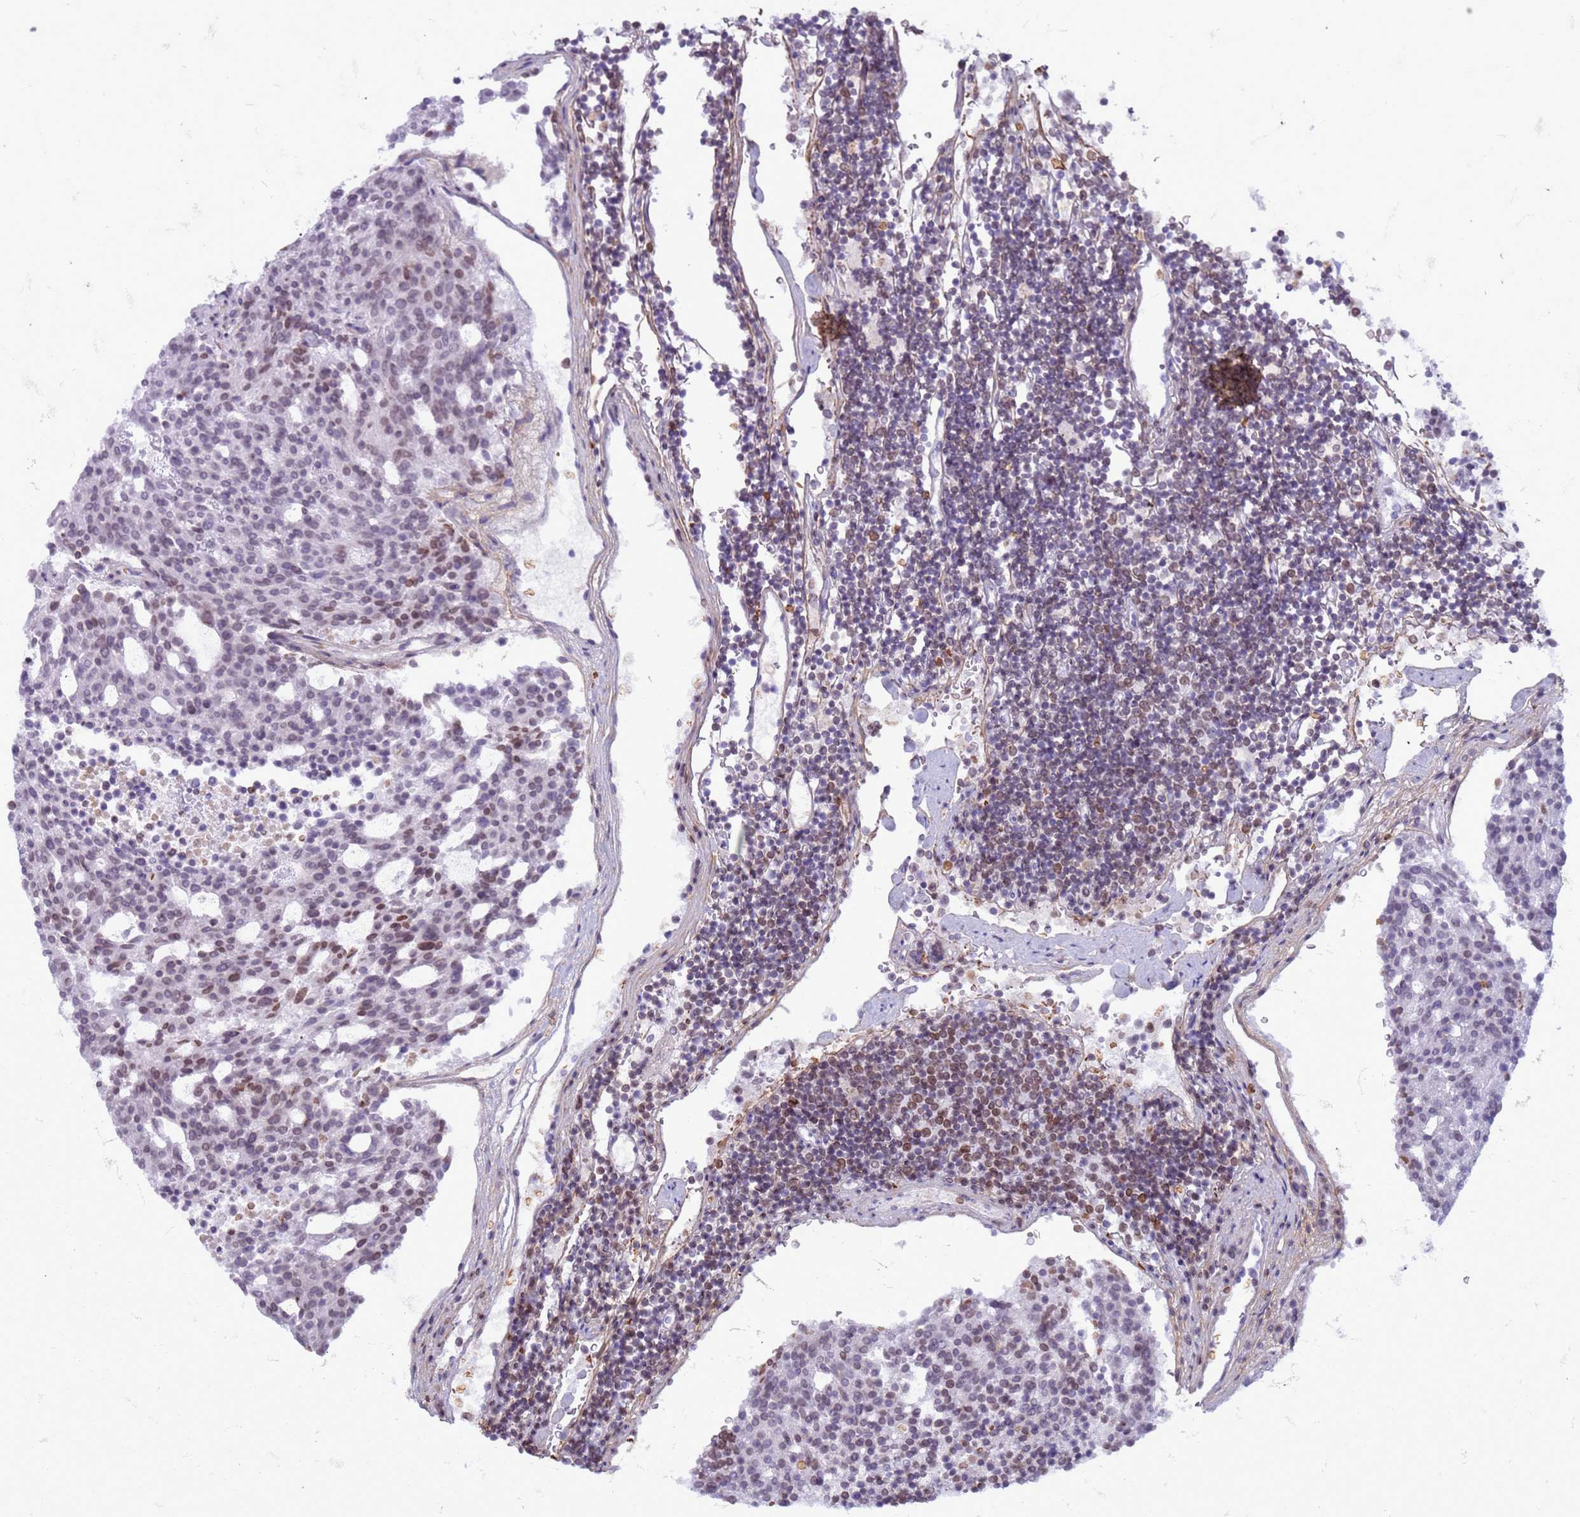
{"staining": {"intensity": "moderate", "quantity": "<25%", "location": "nuclear"}, "tissue": "carcinoid", "cell_type": "Tumor cells", "image_type": "cancer", "snomed": [{"axis": "morphology", "description": "Carcinoid, malignant, NOS"}, {"axis": "topography", "description": "Pancreas"}], "caption": "Moderate nuclear protein positivity is identified in about <25% of tumor cells in carcinoid. (IHC, brightfield microscopy, high magnification).", "gene": "METTL25B", "patient": {"sex": "female", "age": 54}}